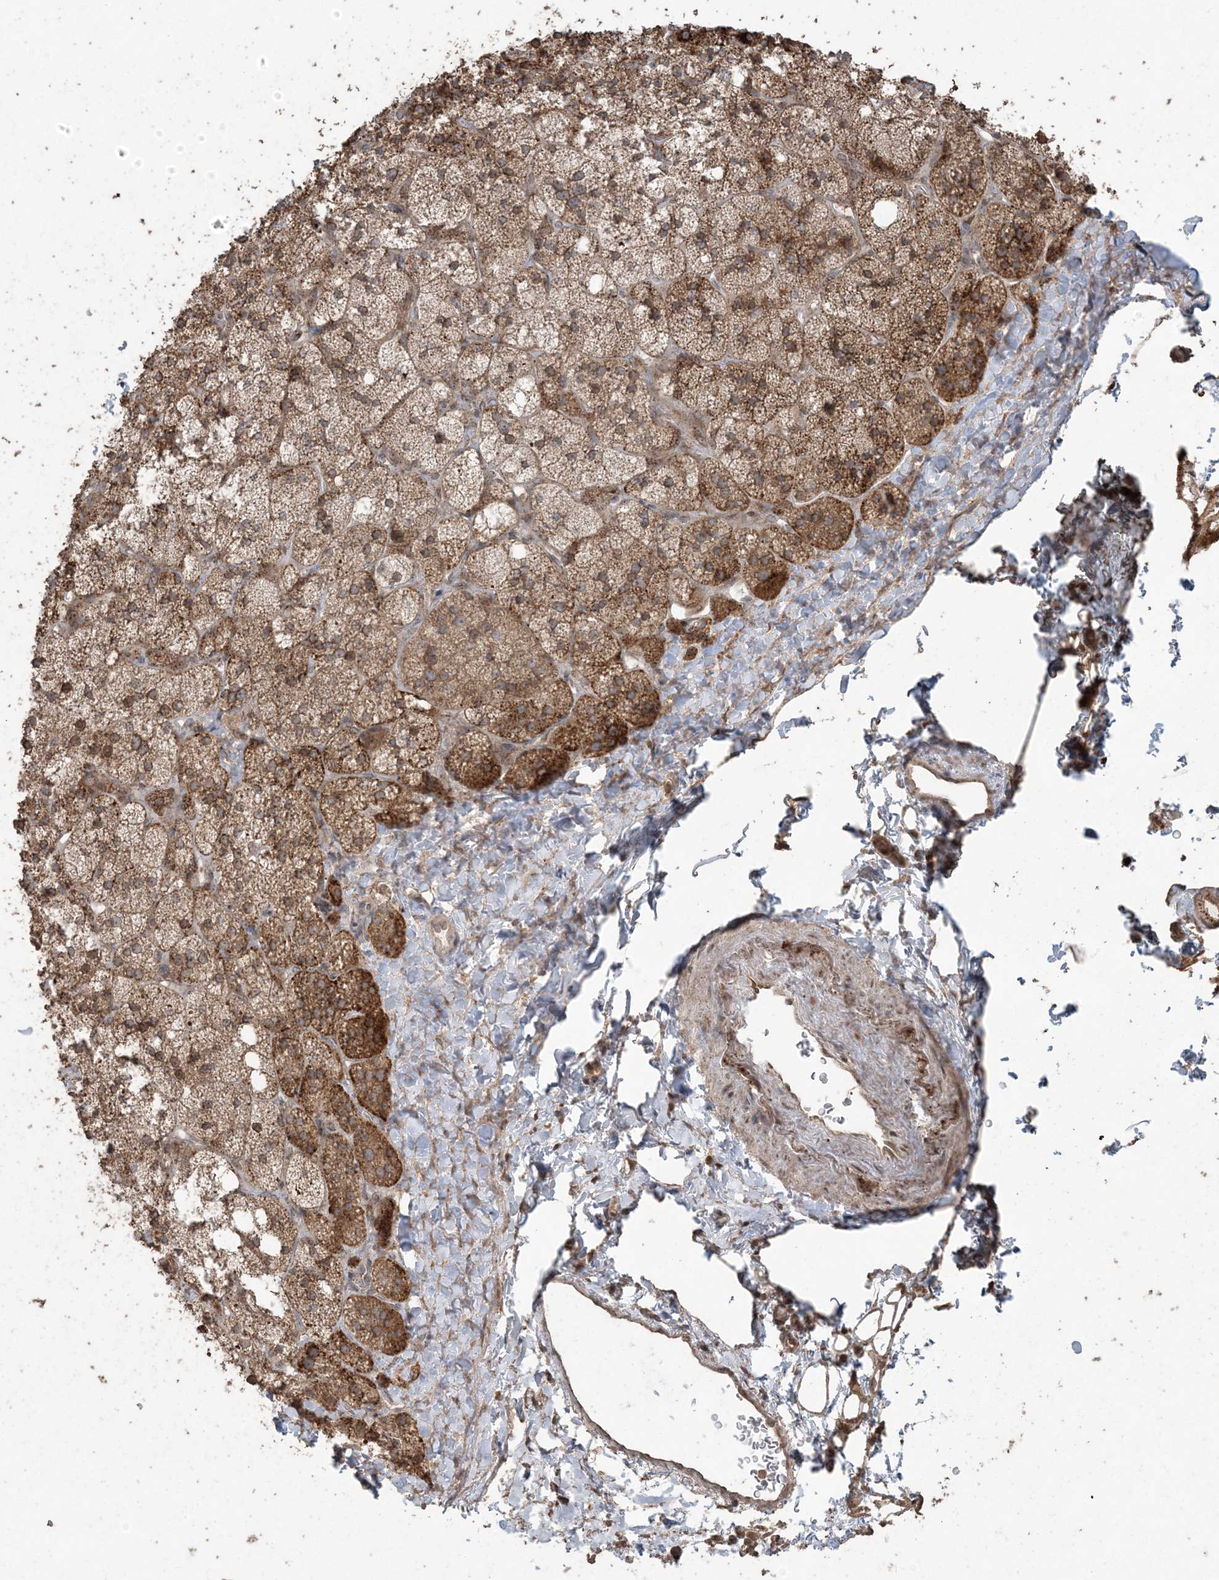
{"staining": {"intensity": "strong", "quantity": ">75%", "location": "cytoplasmic/membranous"}, "tissue": "adrenal gland", "cell_type": "Glandular cells", "image_type": "normal", "snomed": [{"axis": "morphology", "description": "Normal tissue, NOS"}, {"axis": "topography", "description": "Adrenal gland"}], "caption": "A brown stain shows strong cytoplasmic/membranous positivity of a protein in glandular cells of normal adrenal gland. (DAB IHC, brown staining for protein, blue staining for nuclei).", "gene": "DDX19B", "patient": {"sex": "male", "age": 61}}